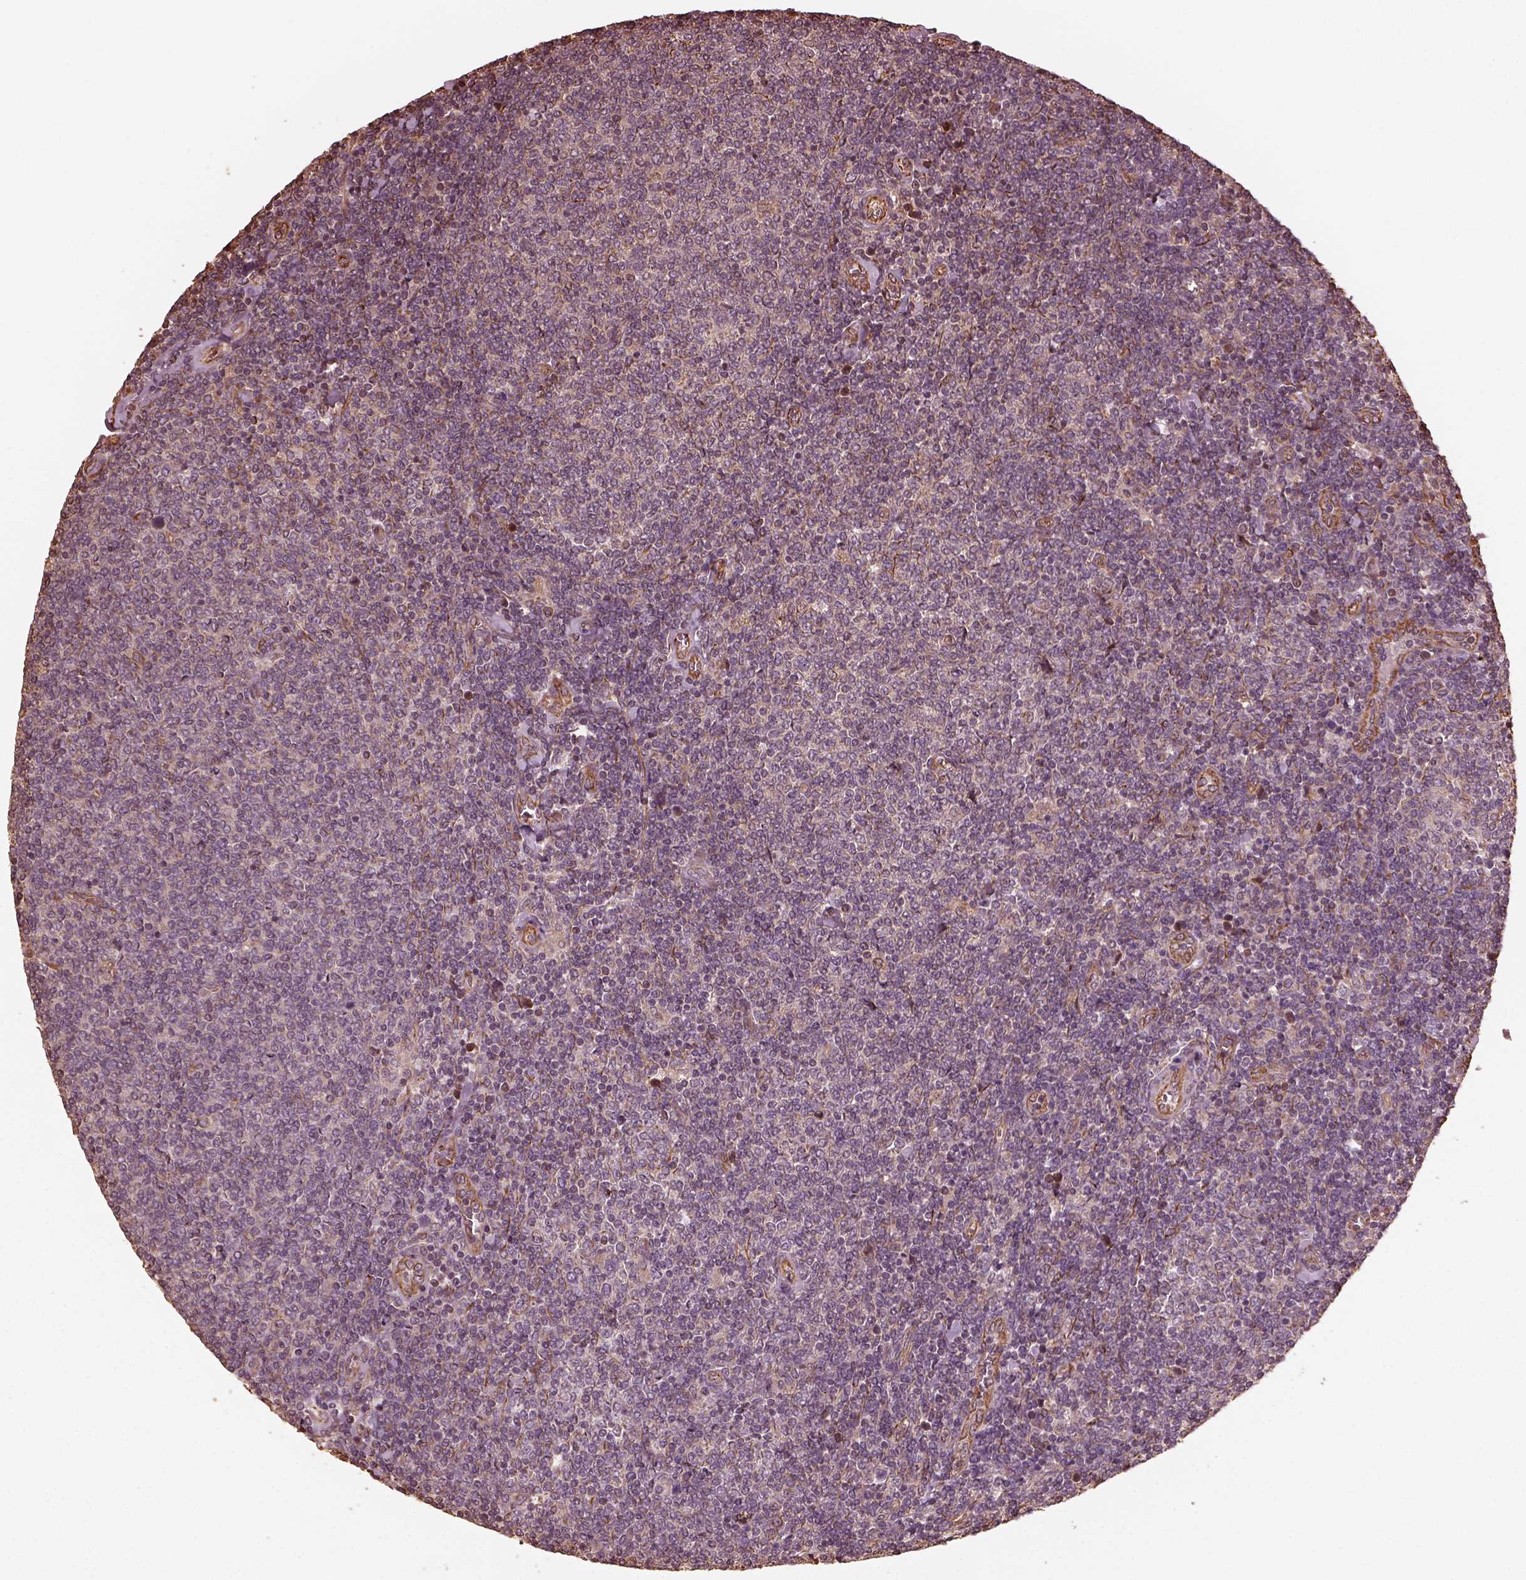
{"staining": {"intensity": "negative", "quantity": "none", "location": "none"}, "tissue": "lymphoma", "cell_type": "Tumor cells", "image_type": "cancer", "snomed": [{"axis": "morphology", "description": "Malignant lymphoma, non-Hodgkin's type, Low grade"}, {"axis": "topography", "description": "Lymph node"}], "caption": "Lymphoma stained for a protein using immunohistochemistry (IHC) exhibits no staining tumor cells.", "gene": "GTPBP1", "patient": {"sex": "male", "age": 52}}